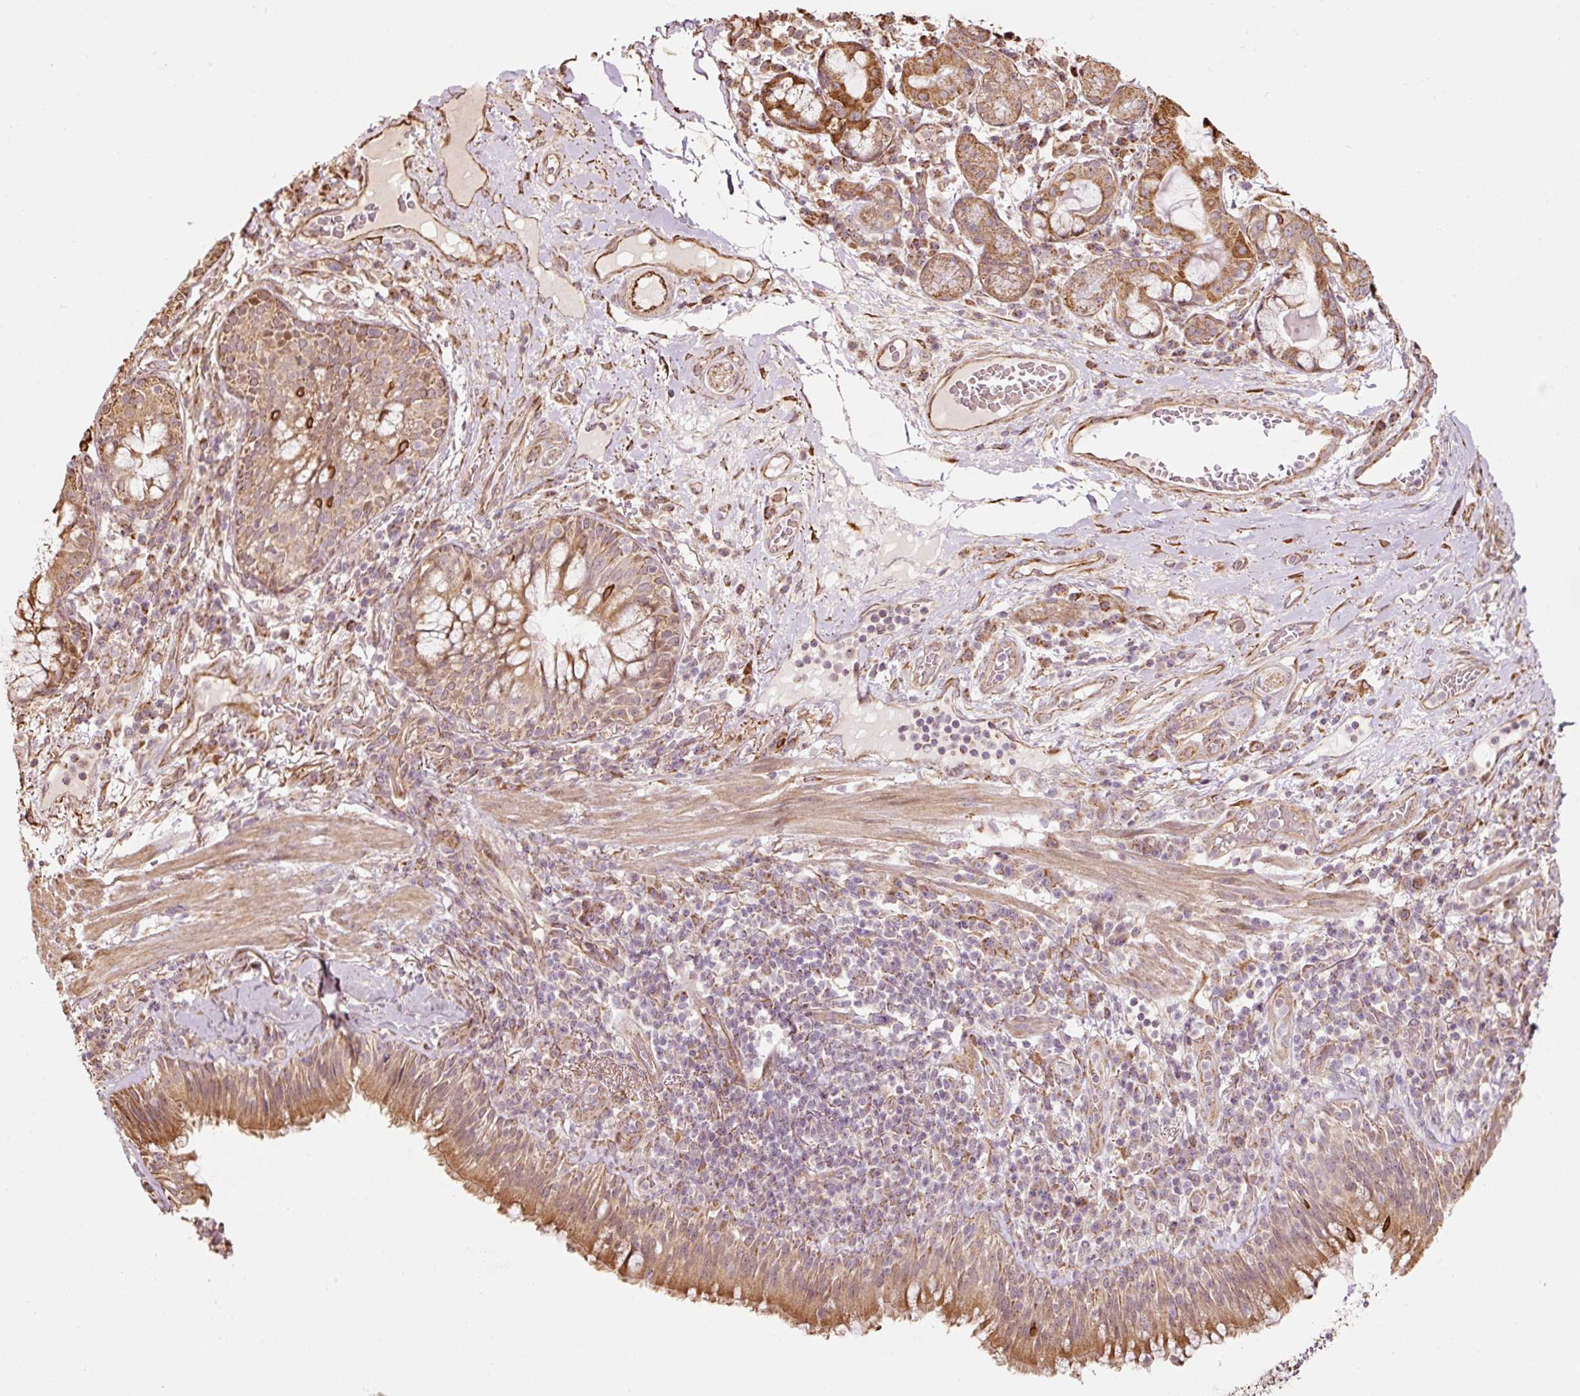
{"staining": {"intensity": "moderate", "quantity": ">75%", "location": "cytoplasmic/membranous"}, "tissue": "bronchus", "cell_type": "Respiratory epithelial cells", "image_type": "normal", "snomed": [{"axis": "morphology", "description": "Normal tissue, NOS"}, {"axis": "topography", "description": "Cartilage tissue"}, {"axis": "topography", "description": "Bronchus"}], "caption": "Immunohistochemistry (IHC) photomicrograph of unremarkable human bronchus stained for a protein (brown), which demonstrates medium levels of moderate cytoplasmic/membranous staining in about >75% of respiratory epithelial cells.", "gene": "ETF1", "patient": {"sex": "male", "age": 56}}